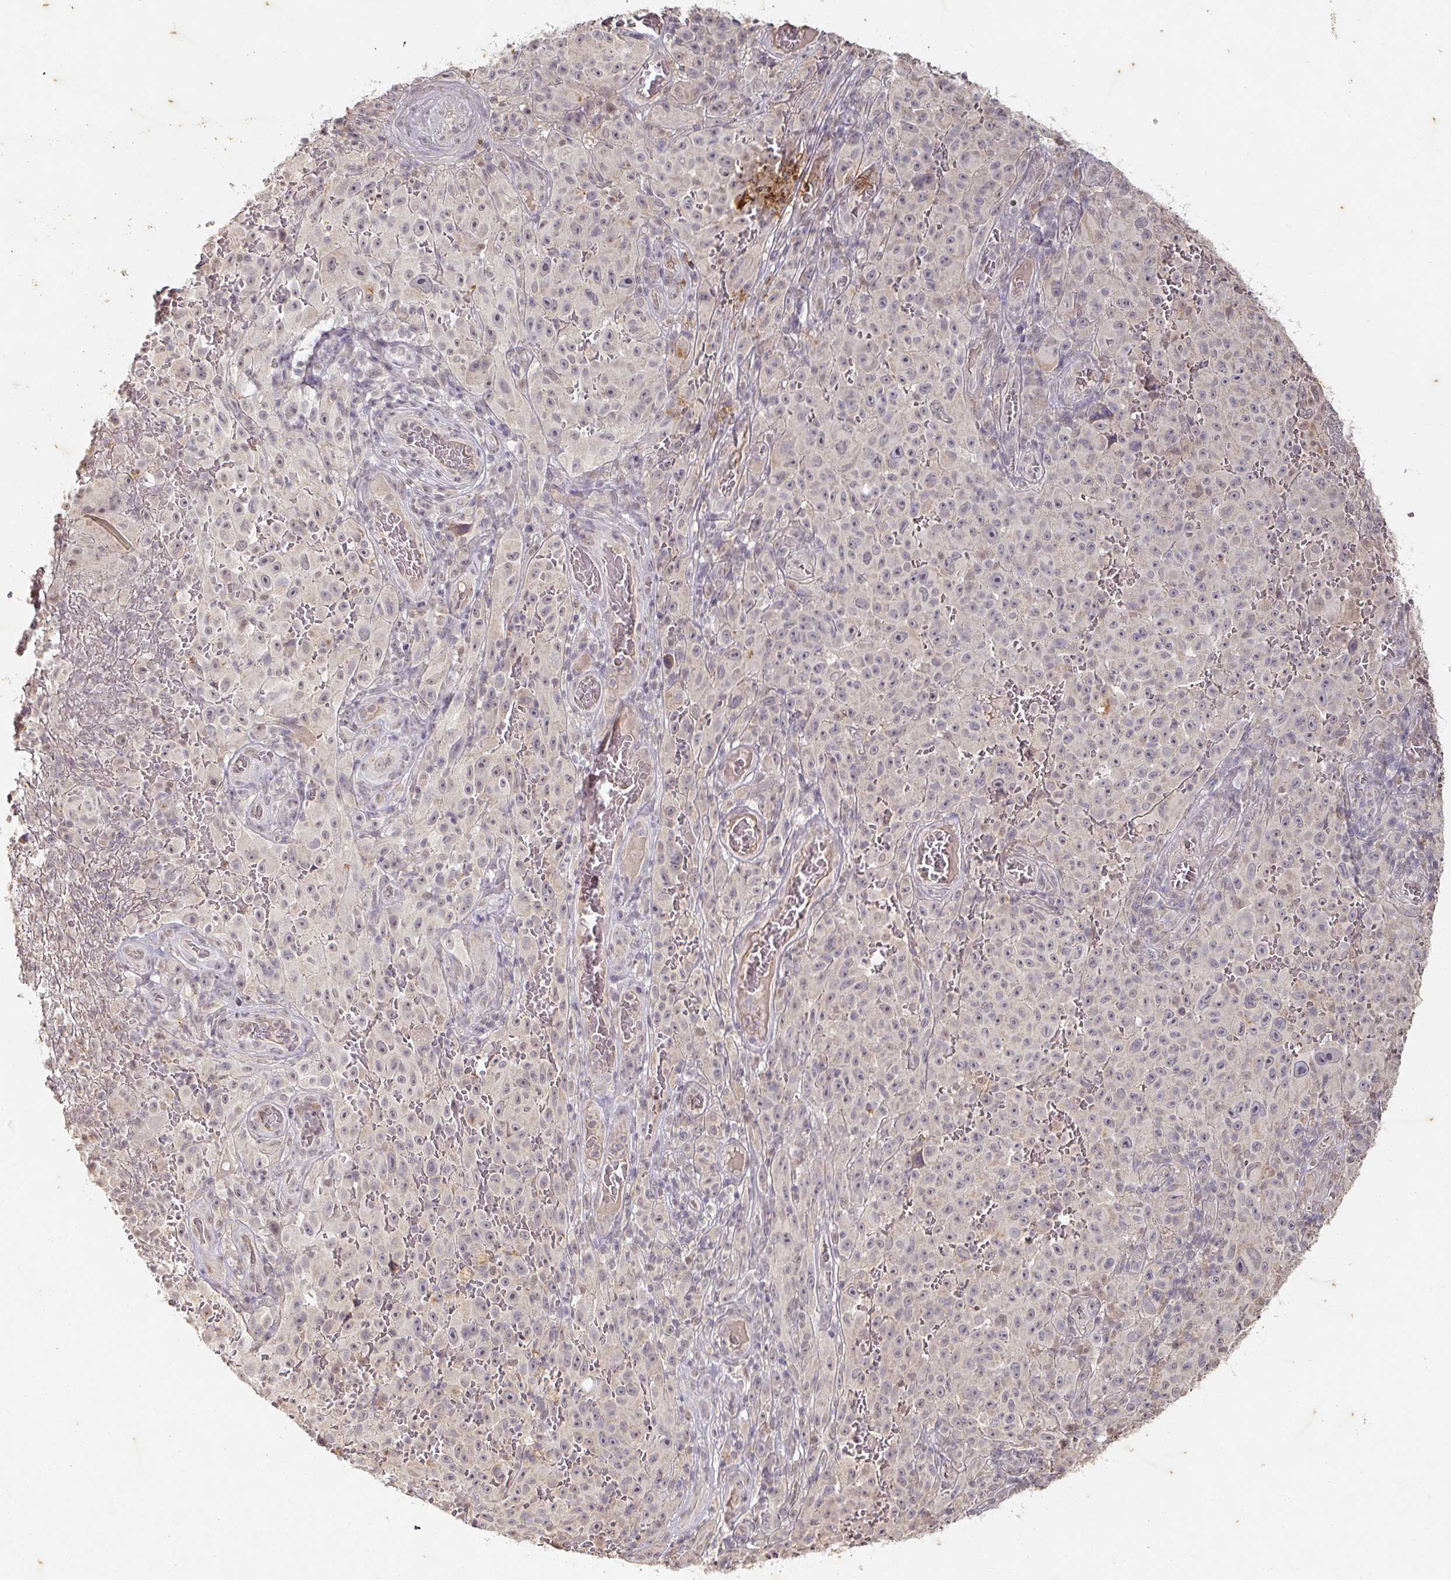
{"staining": {"intensity": "negative", "quantity": "none", "location": "none"}, "tissue": "melanoma", "cell_type": "Tumor cells", "image_type": "cancer", "snomed": [{"axis": "morphology", "description": "Malignant melanoma, NOS"}, {"axis": "topography", "description": "Skin"}], "caption": "Immunohistochemistry (IHC) image of melanoma stained for a protein (brown), which reveals no positivity in tumor cells.", "gene": "CAPN5", "patient": {"sex": "female", "age": 82}}